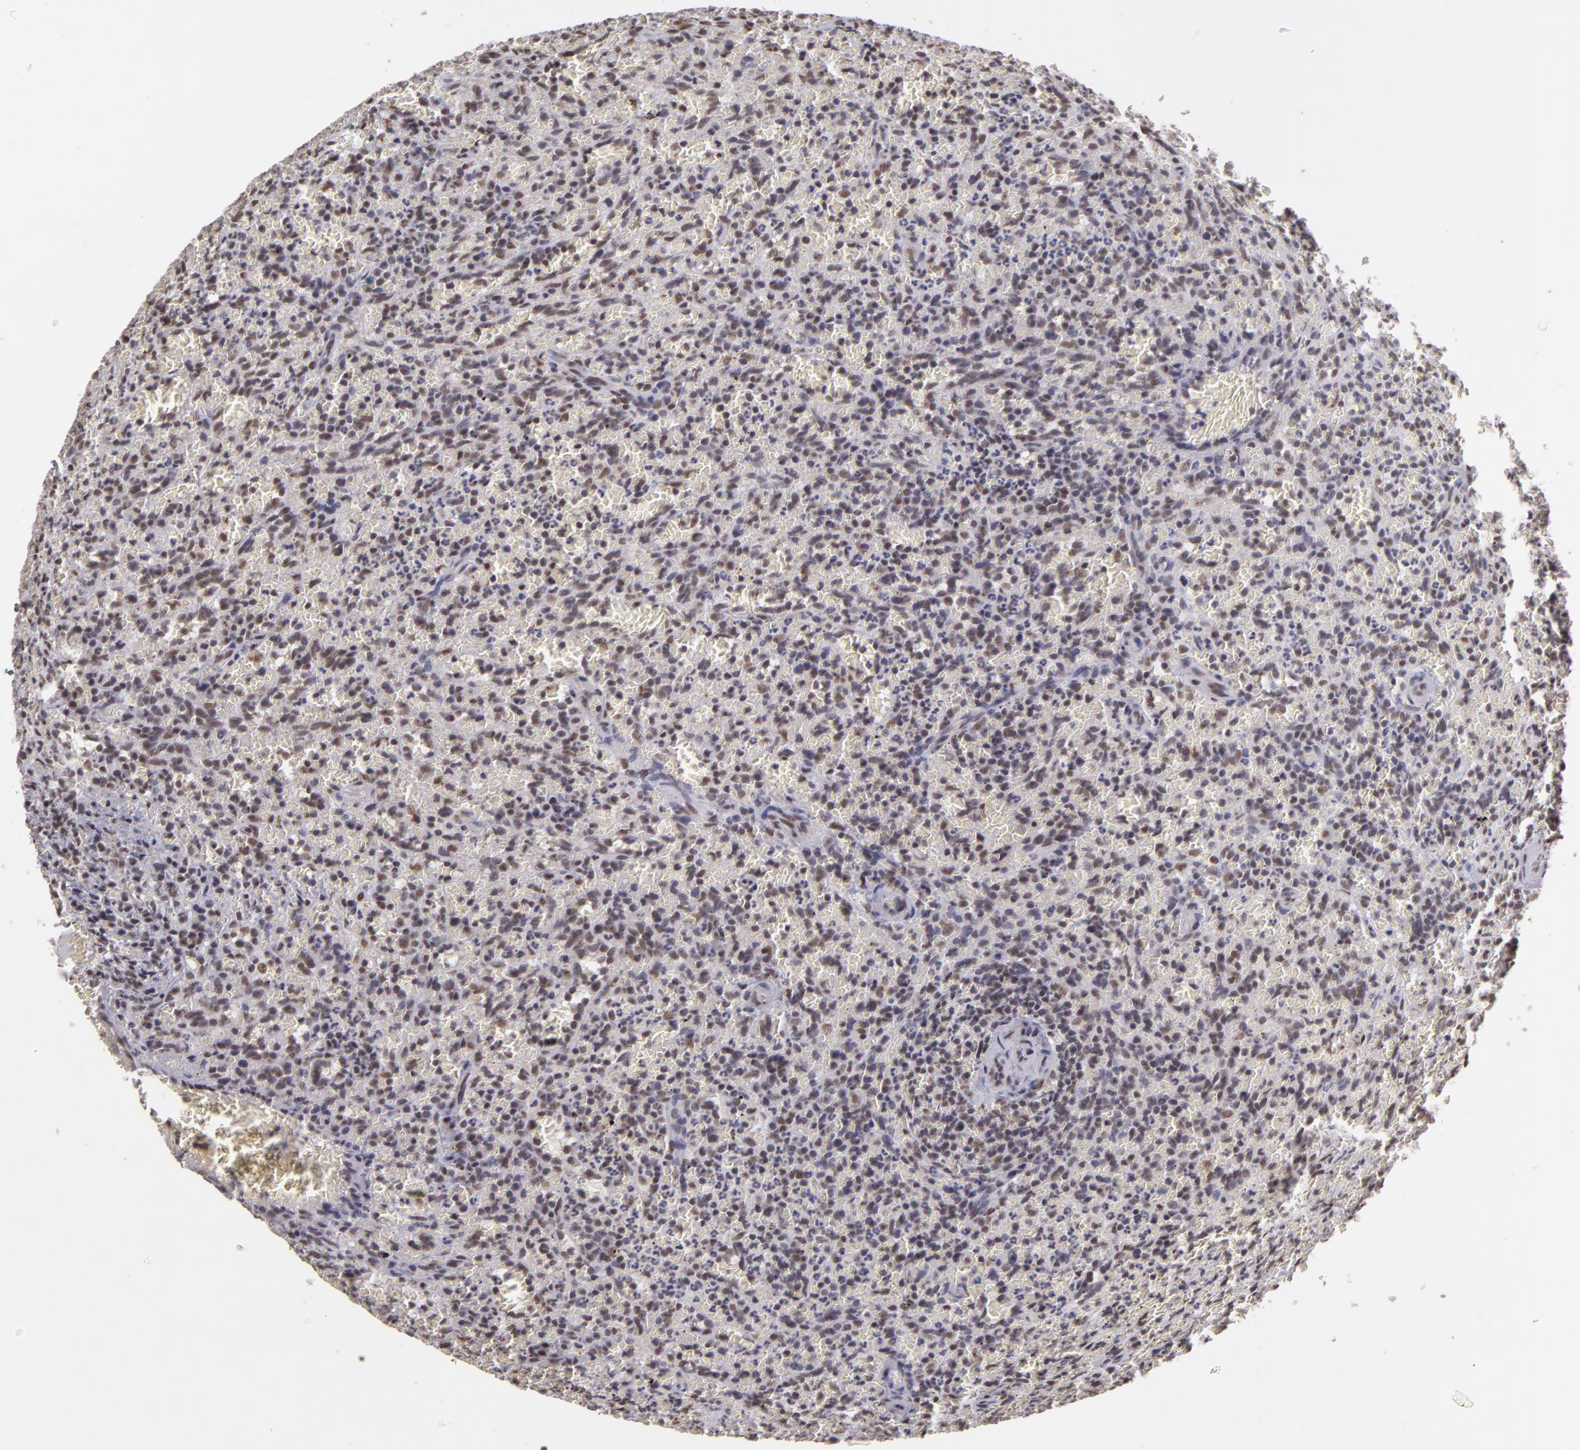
{"staining": {"intensity": "weak", "quantity": "<25%", "location": "nuclear"}, "tissue": "lymphoma", "cell_type": "Tumor cells", "image_type": "cancer", "snomed": [{"axis": "morphology", "description": "Malignant lymphoma, non-Hodgkin's type, Low grade"}, {"axis": "topography", "description": "Spleen"}], "caption": "A micrograph of human malignant lymphoma, non-Hodgkin's type (low-grade) is negative for staining in tumor cells. (Immunohistochemistry, brightfield microscopy, high magnification).", "gene": "INTS6", "patient": {"sex": "female", "age": 64}}